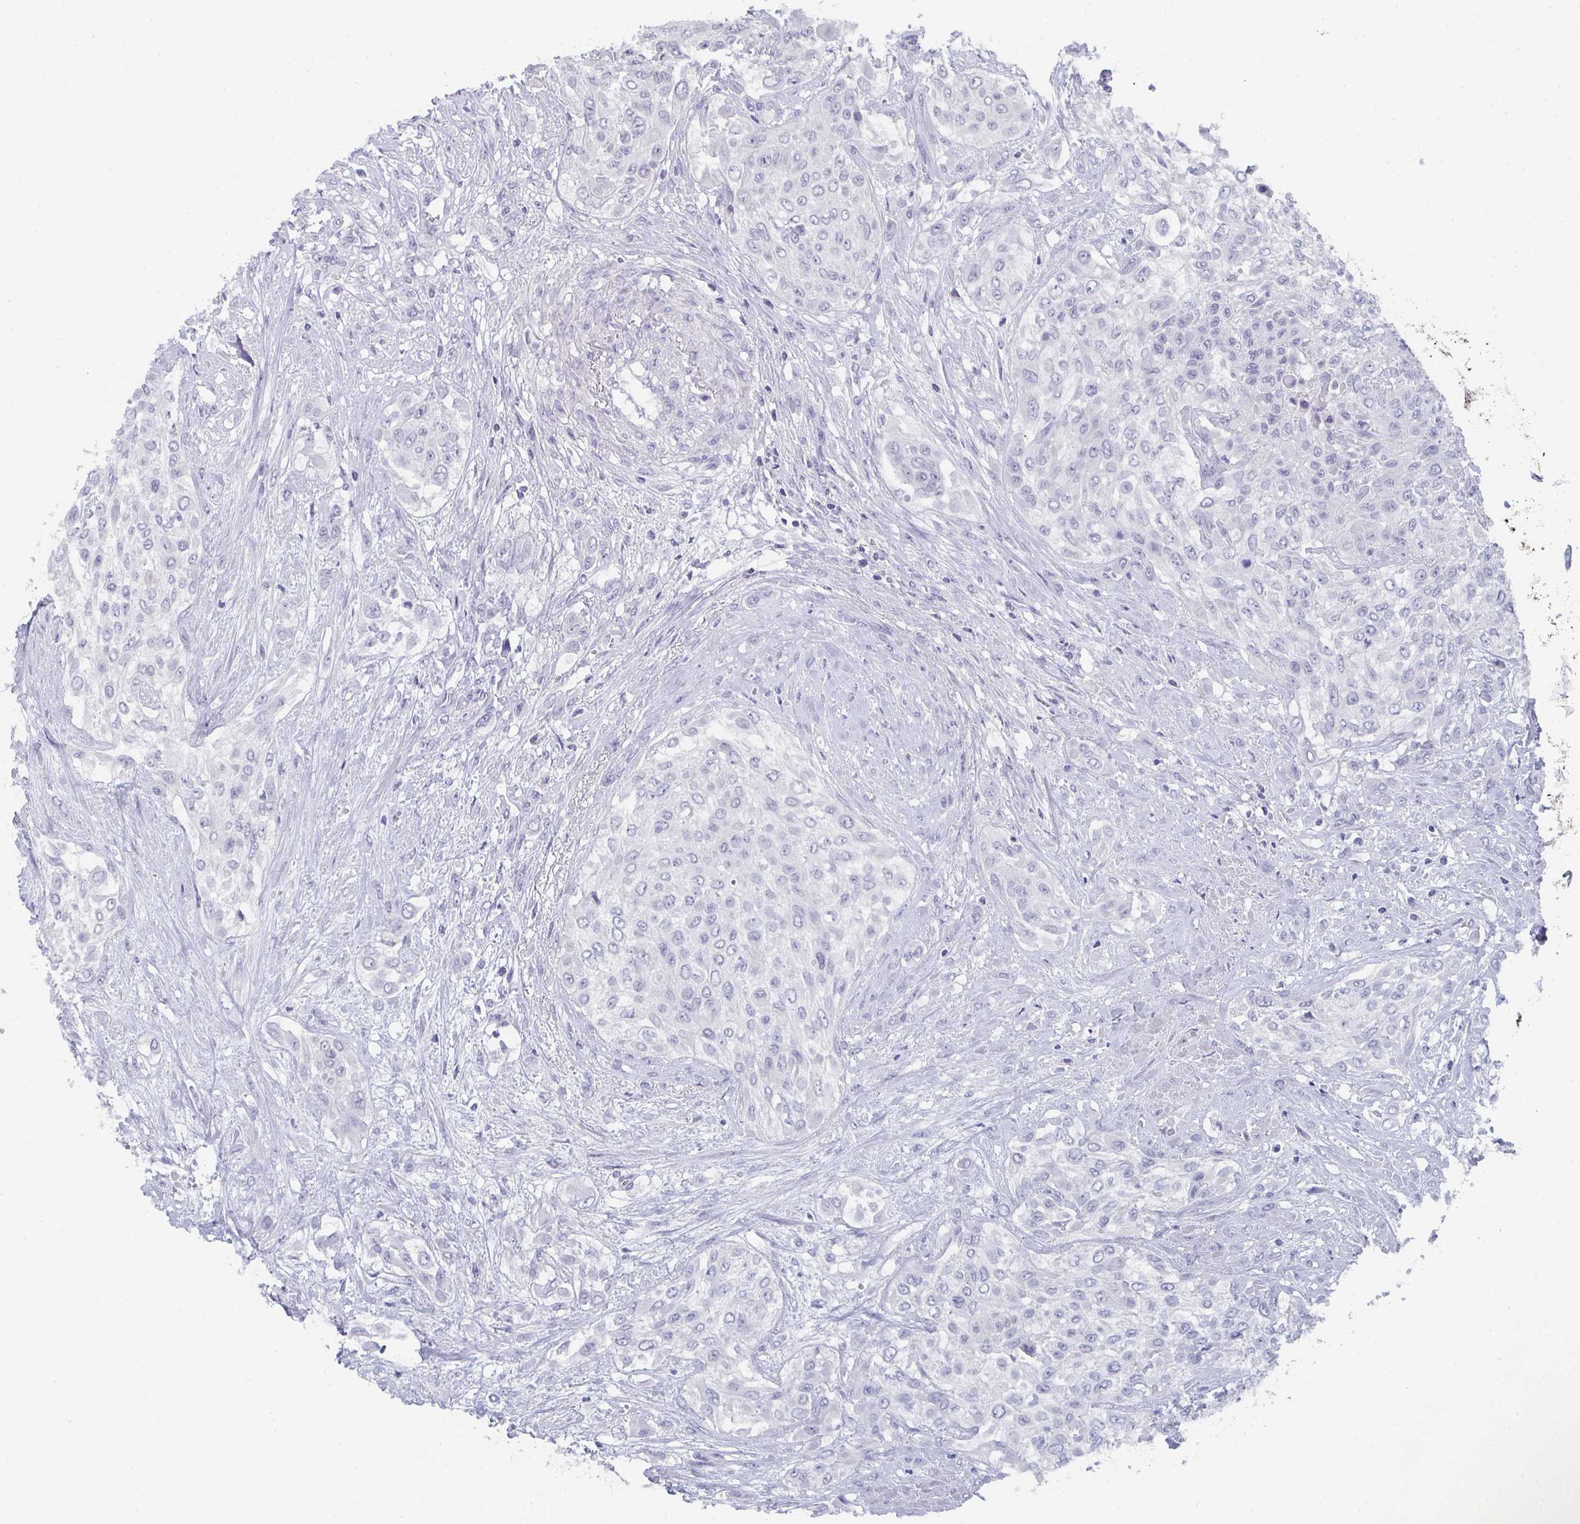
{"staining": {"intensity": "negative", "quantity": "none", "location": "none"}, "tissue": "urothelial cancer", "cell_type": "Tumor cells", "image_type": "cancer", "snomed": [{"axis": "morphology", "description": "Urothelial carcinoma, High grade"}, {"axis": "topography", "description": "Urinary bladder"}], "caption": "IHC of human urothelial cancer displays no positivity in tumor cells.", "gene": "DYDC2", "patient": {"sex": "male", "age": 57}}